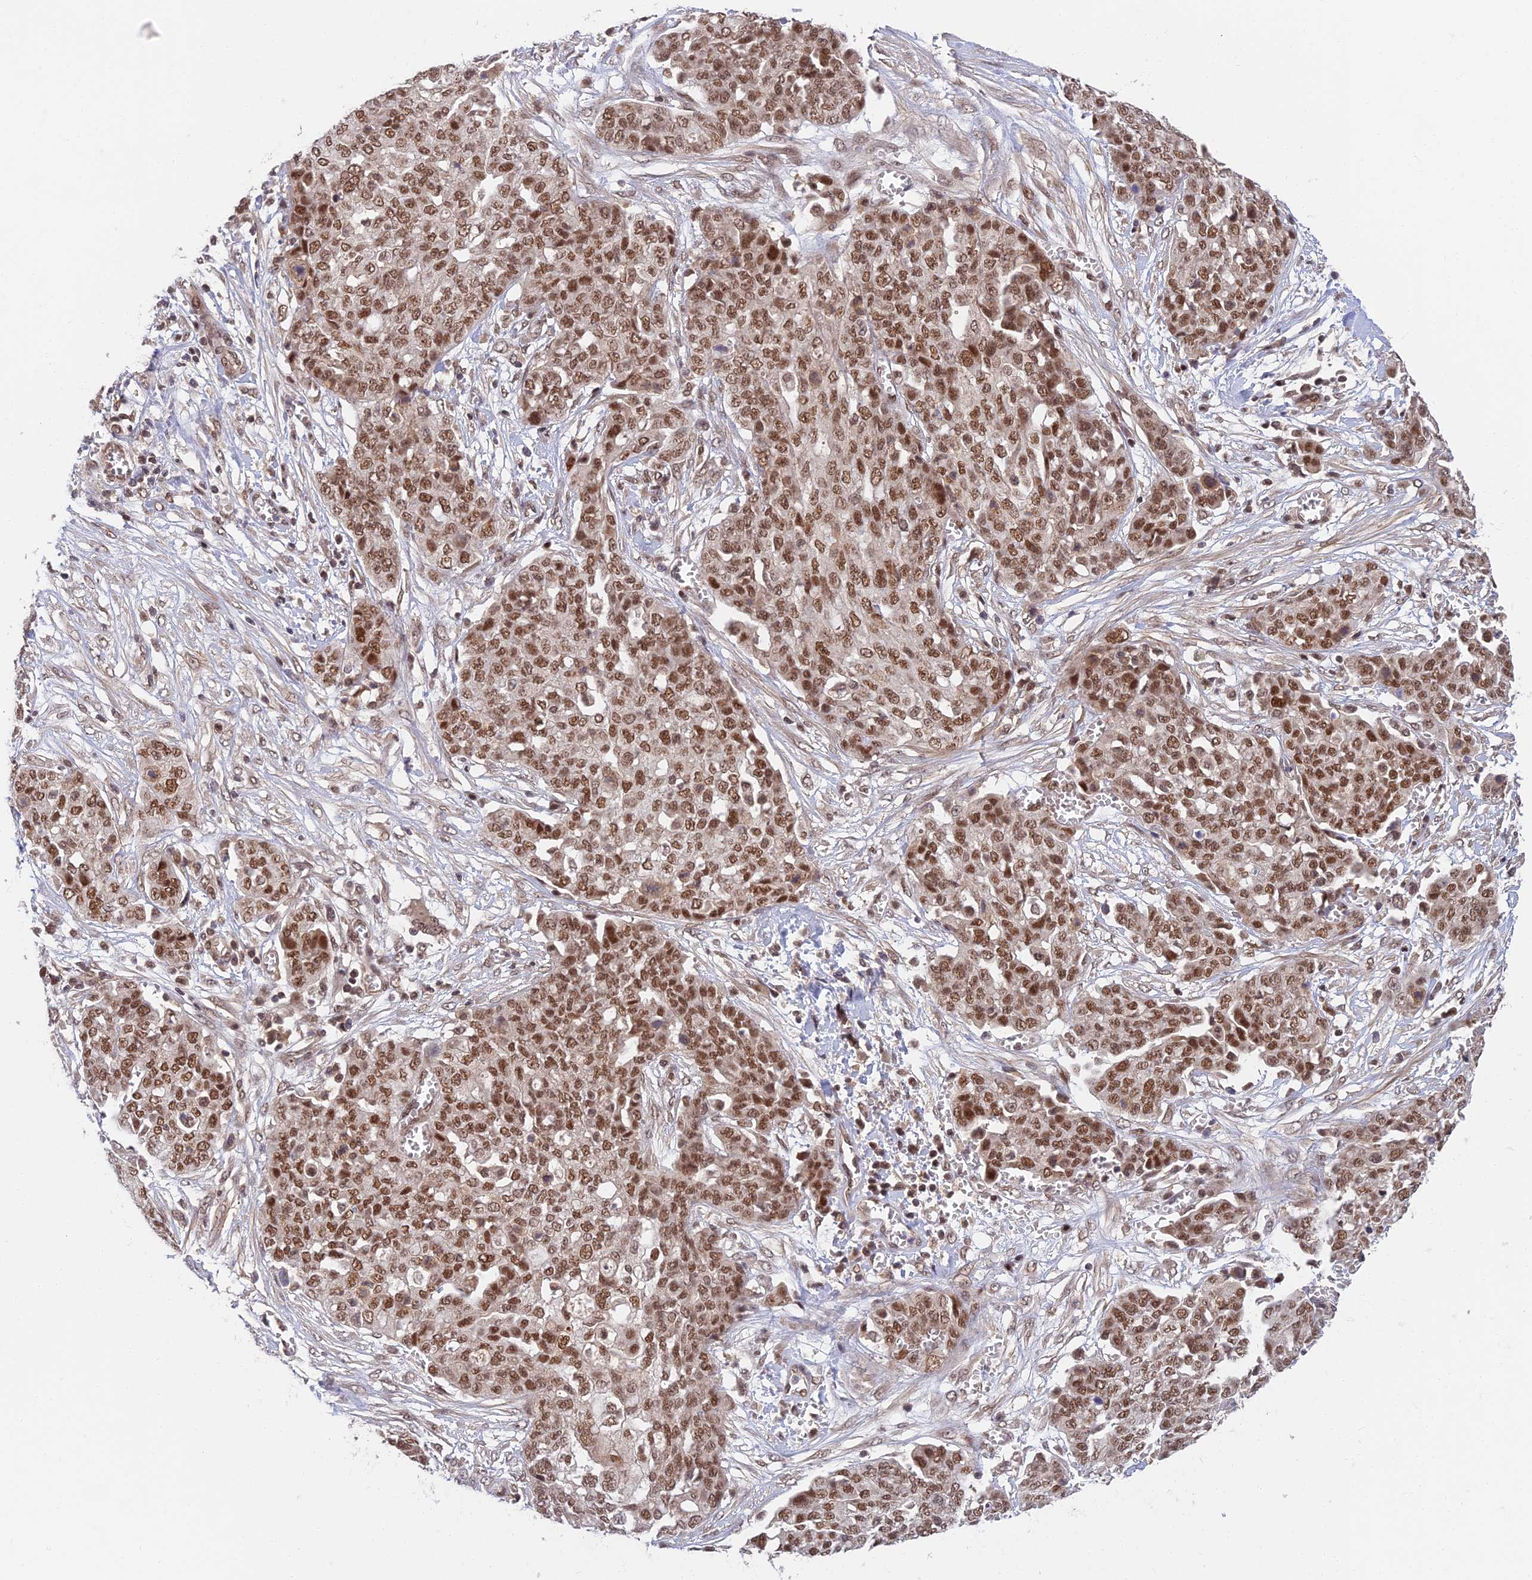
{"staining": {"intensity": "moderate", "quantity": ">75%", "location": "nuclear"}, "tissue": "ovarian cancer", "cell_type": "Tumor cells", "image_type": "cancer", "snomed": [{"axis": "morphology", "description": "Cystadenocarcinoma, serous, NOS"}, {"axis": "topography", "description": "Soft tissue"}, {"axis": "topography", "description": "Ovary"}], "caption": "Immunohistochemistry (IHC) (DAB) staining of human ovarian cancer displays moderate nuclear protein expression in approximately >75% of tumor cells.", "gene": "TCEA2", "patient": {"sex": "female", "age": 57}}